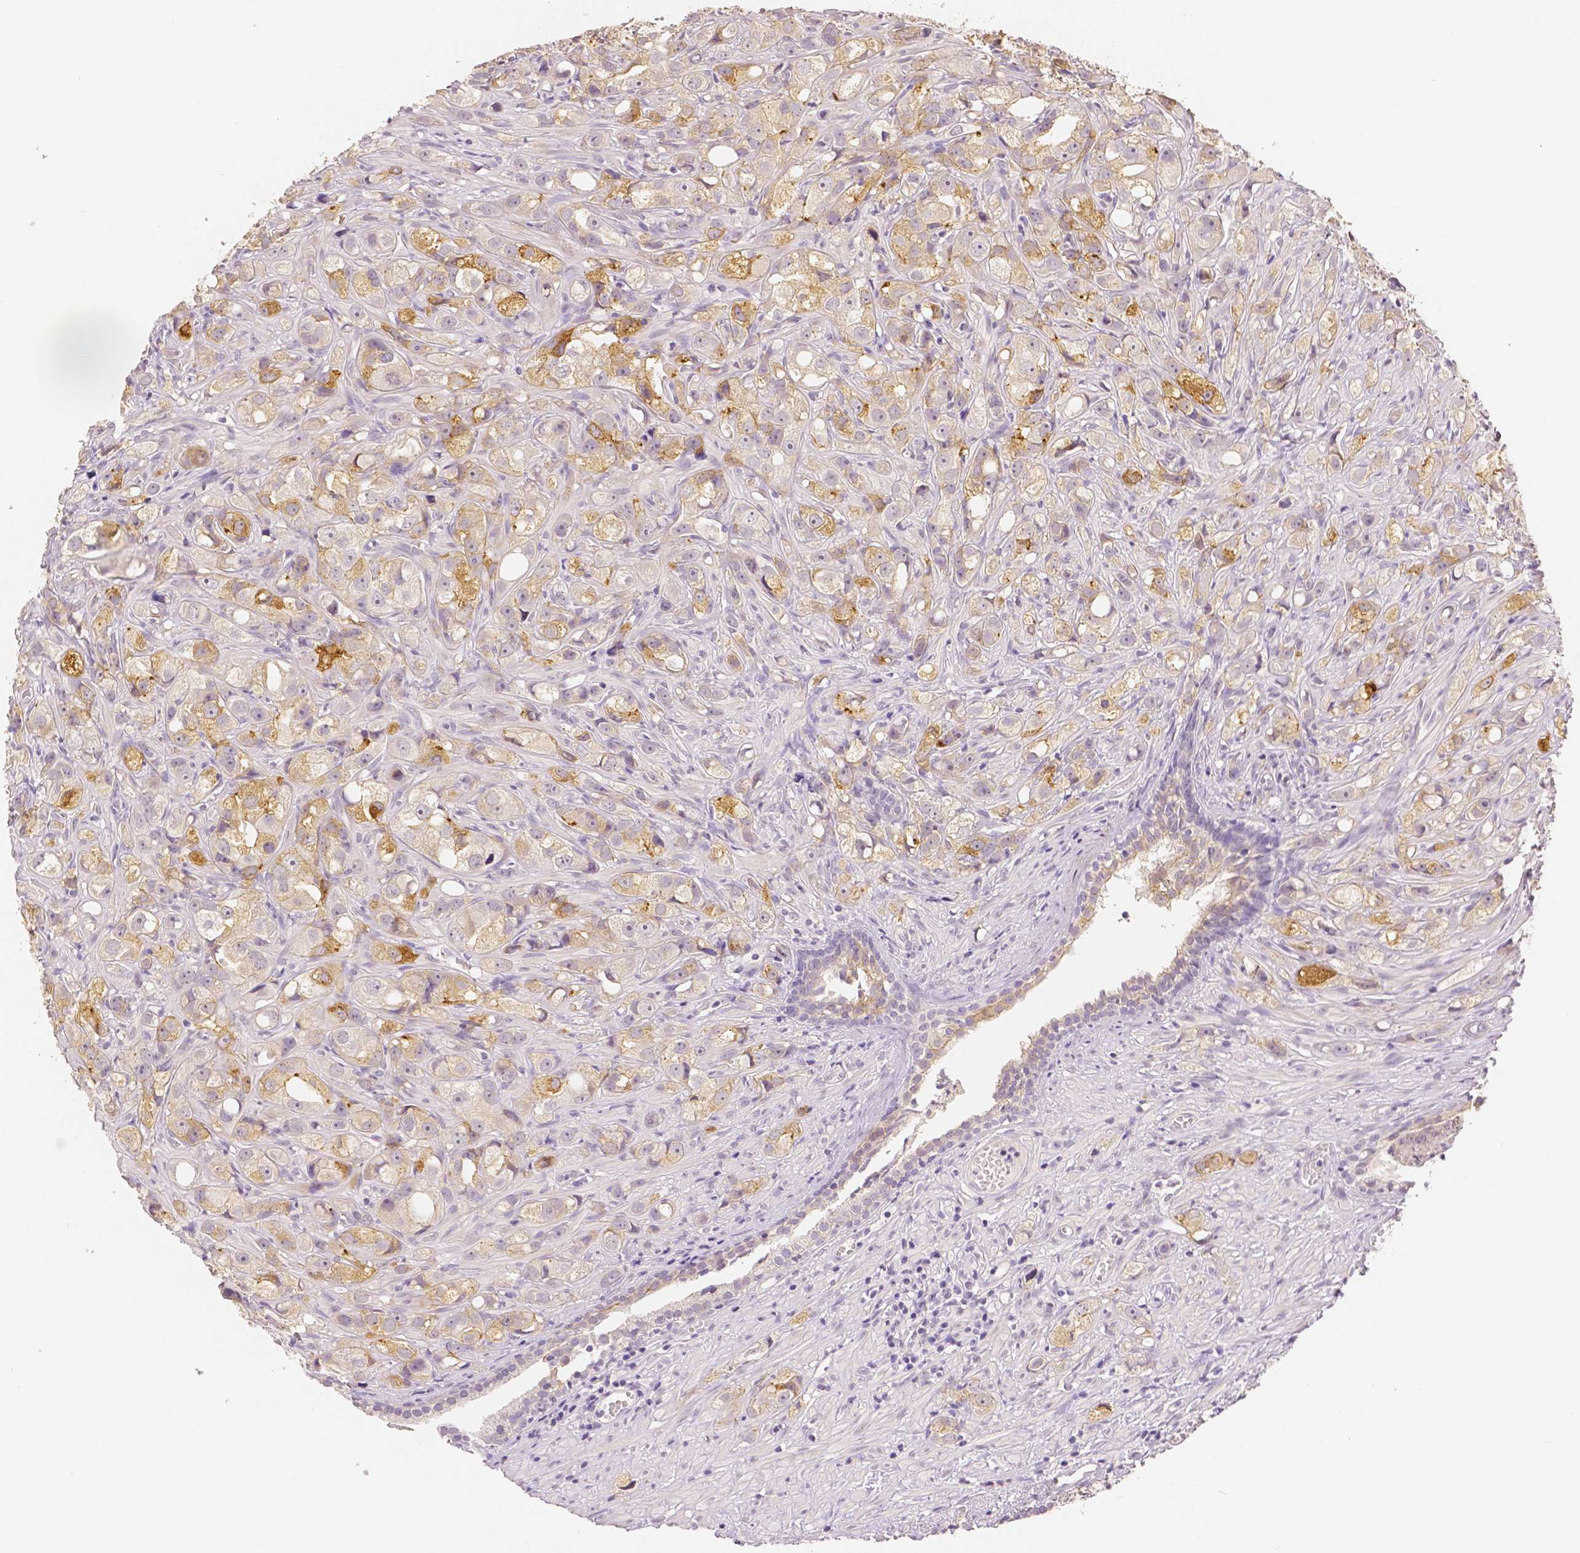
{"staining": {"intensity": "moderate", "quantity": ">75%", "location": "cytoplasmic/membranous"}, "tissue": "prostate cancer", "cell_type": "Tumor cells", "image_type": "cancer", "snomed": [{"axis": "morphology", "description": "Adenocarcinoma, High grade"}, {"axis": "topography", "description": "Prostate"}], "caption": "IHC image of neoplastic tissue: prostate high-grade adenocarcinoma stained using IHC shows medium levels of moderate protein expression localized specifically in the cytoplasmic/membranous of tumor cells, appearing as a cytoplasmic/membranous brown color.", "gene": "OCLN", "patient": {"sex": "male", "age": 75}}